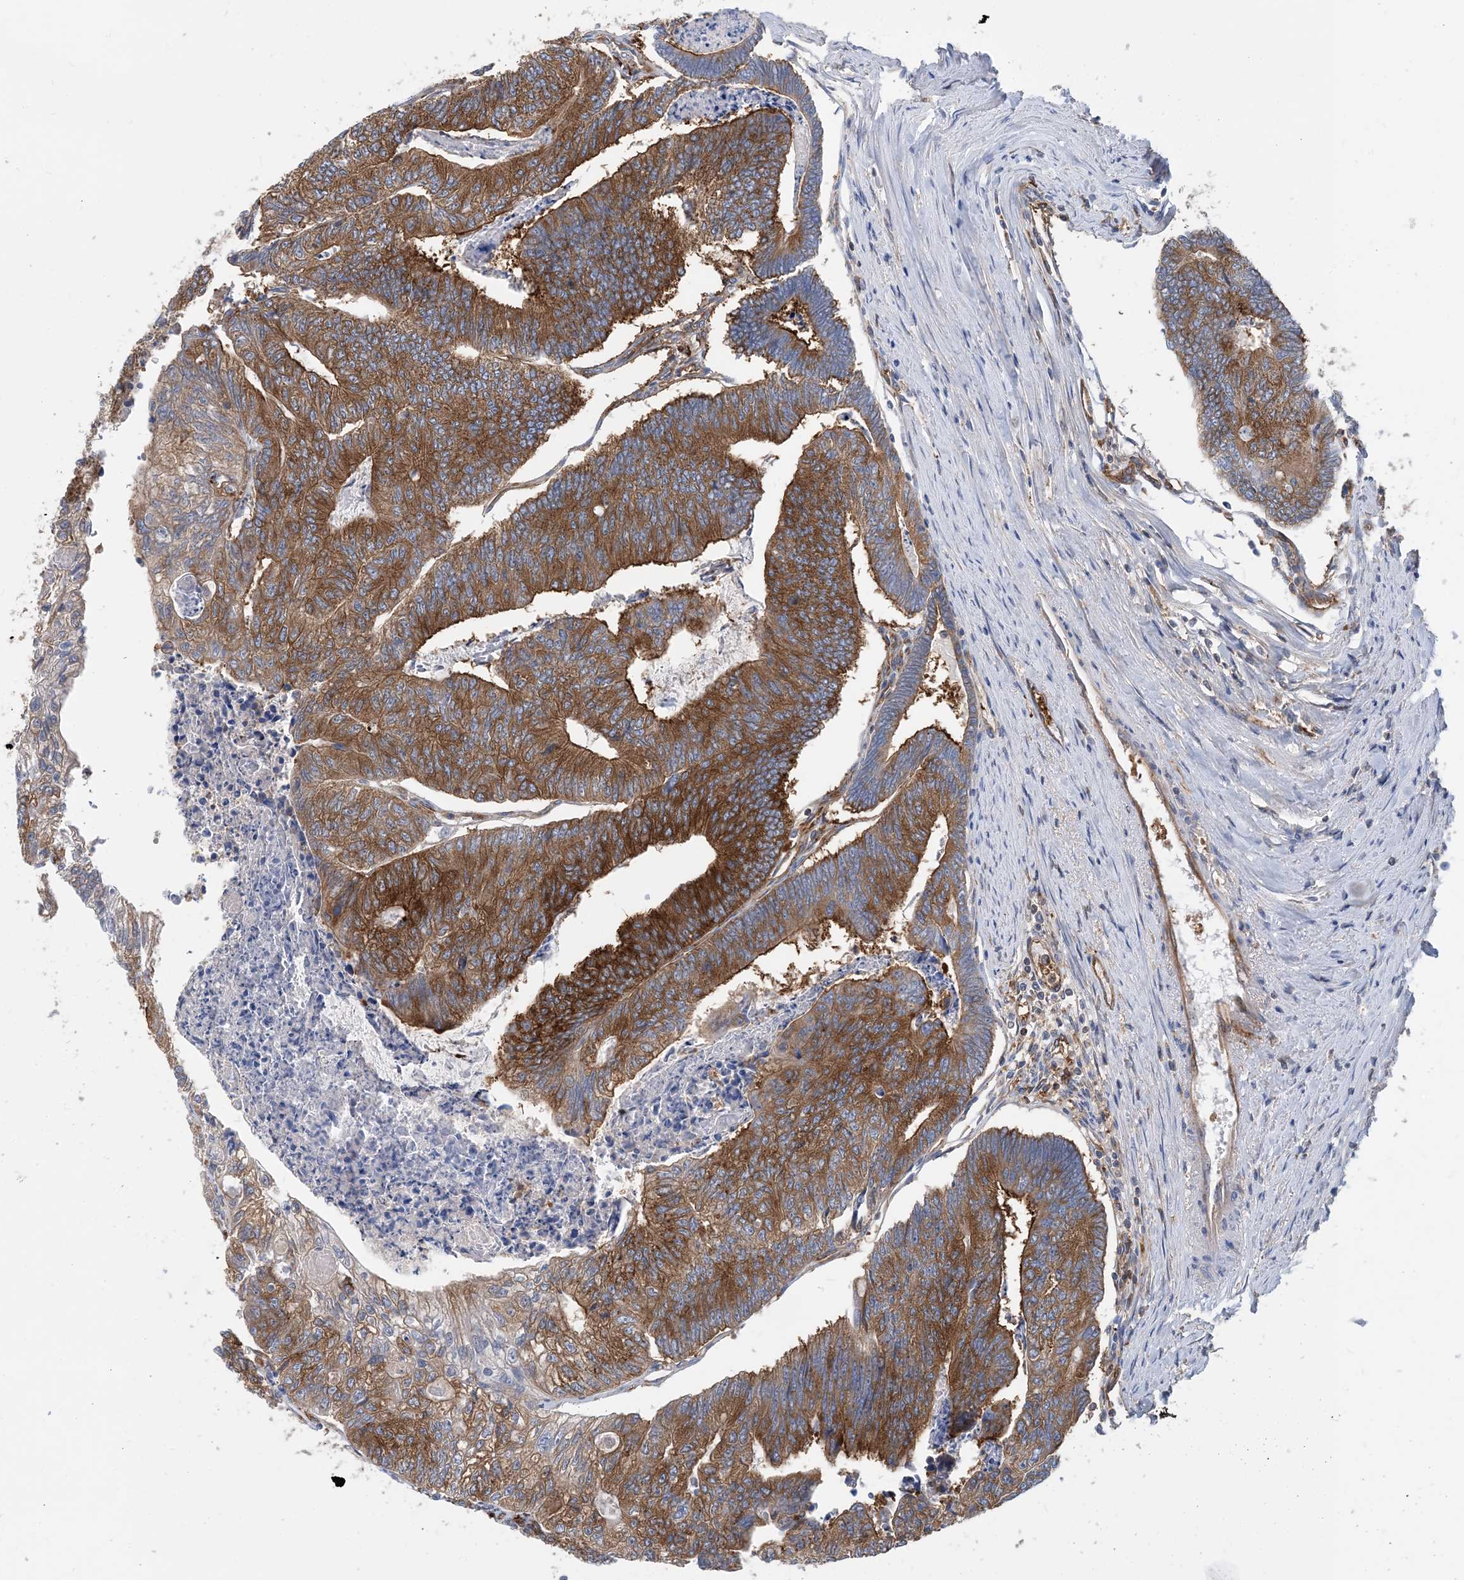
{"staining": {"intensity": "moderate", "quantity": ">75%", "location": "cytoplasmic/membranous"}, "tissue": "colorectal cancer", "cell_type": "Tumor cells", "image_type": "cancer", "snomed": [{"axis": "morphology", "description": "Adenocarcinoma, NOS"}, {"axis": "topography", "description": "Colon"}], "caption": "Immunohistochemistry (DAB) staining of human colorectal cancer (adenocarcinoma) shows moderate cytoplasmic/membranous protein expression in about >75% of tumor cells.", "gene": "DYNC1LI1", "patient": {"sex": "female", "age": 67}}